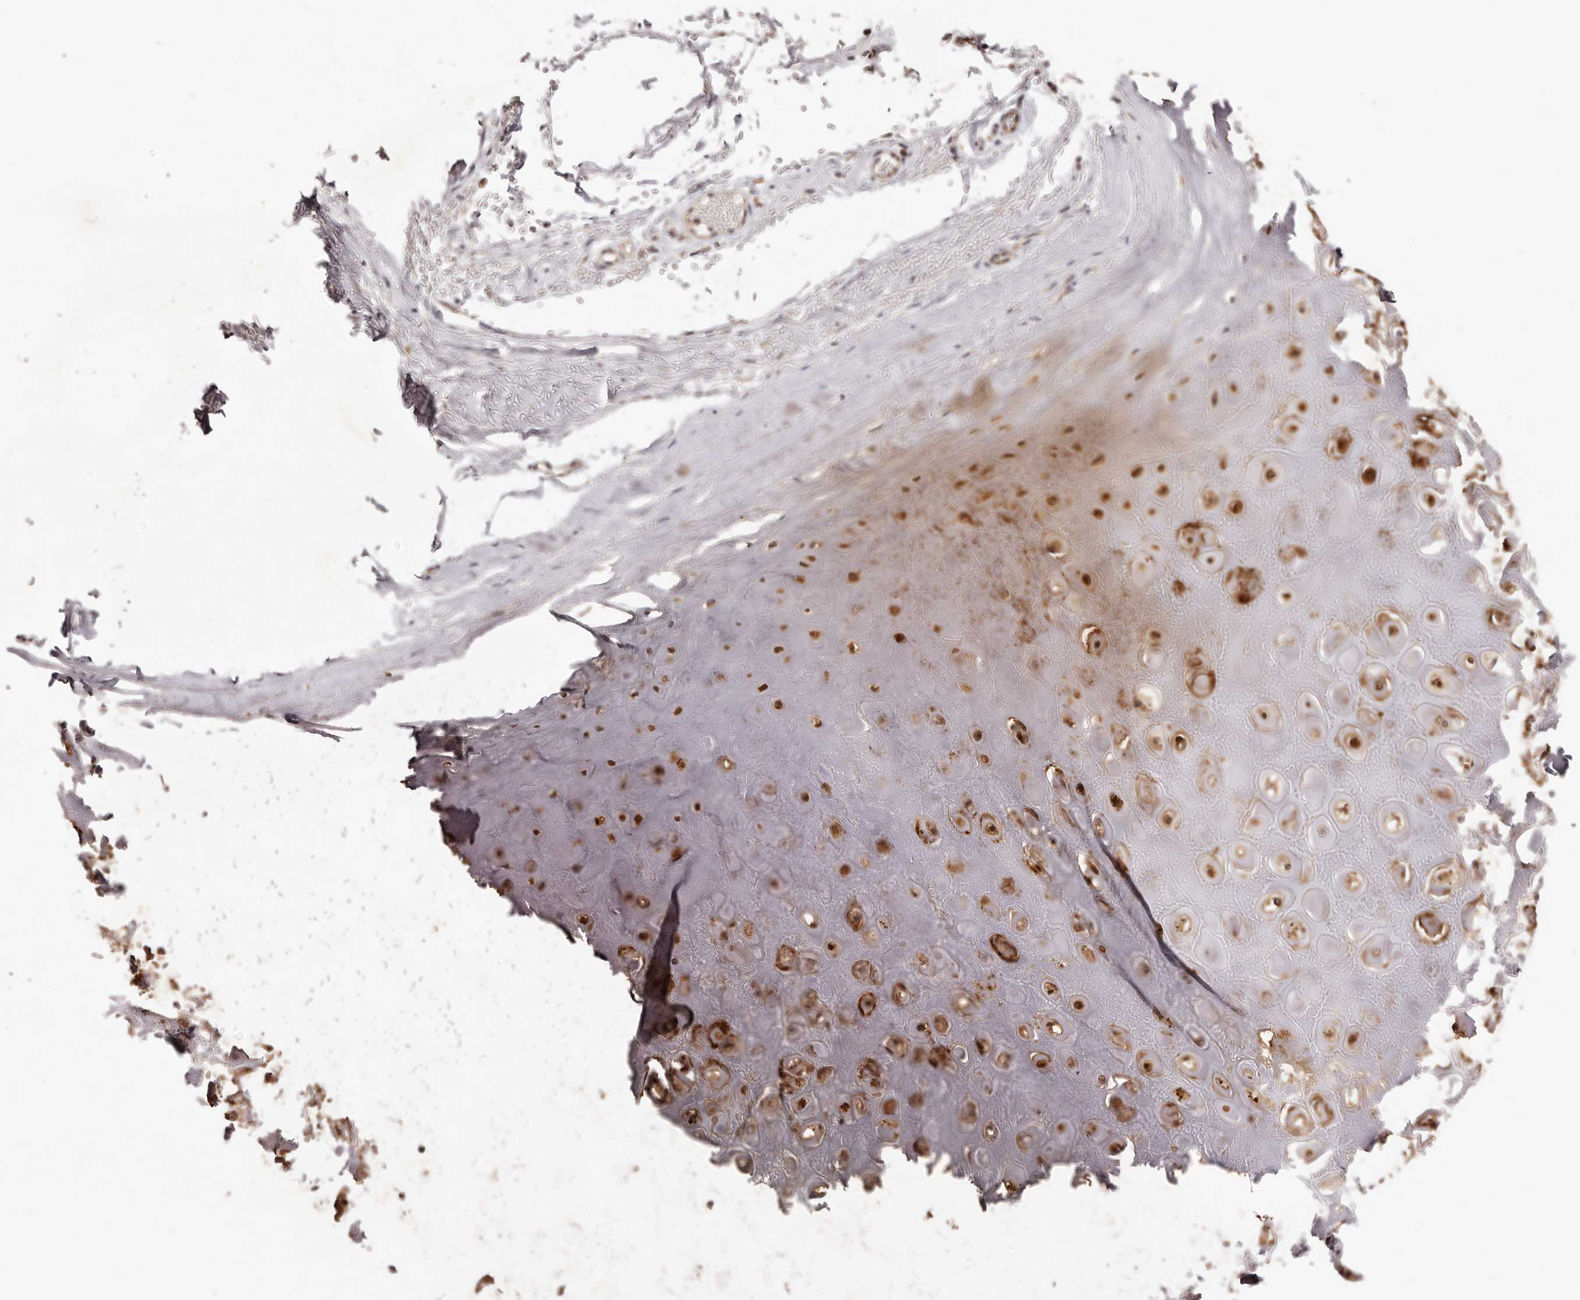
{"staining": {"intensity": "negative", "quantity": "none", "location": "none"}, "tissue": "adipose tissue", "cell_type": "Adipocytes", "image_type": "normal", "snomed": [{"axis": "morphology", "description": "Normal tissue, NOS"}, {"axis": "morphology", "description": "Basal cell carcinoma"}, {"axis": "topography", "description": "Skin"}], "caption": "DAB immunohistochemical staining of normal human adipose tissue shows no significant expression in adipocytes.", "gene": "MDP1", "patient": {"sex": "female", "age": 89}}